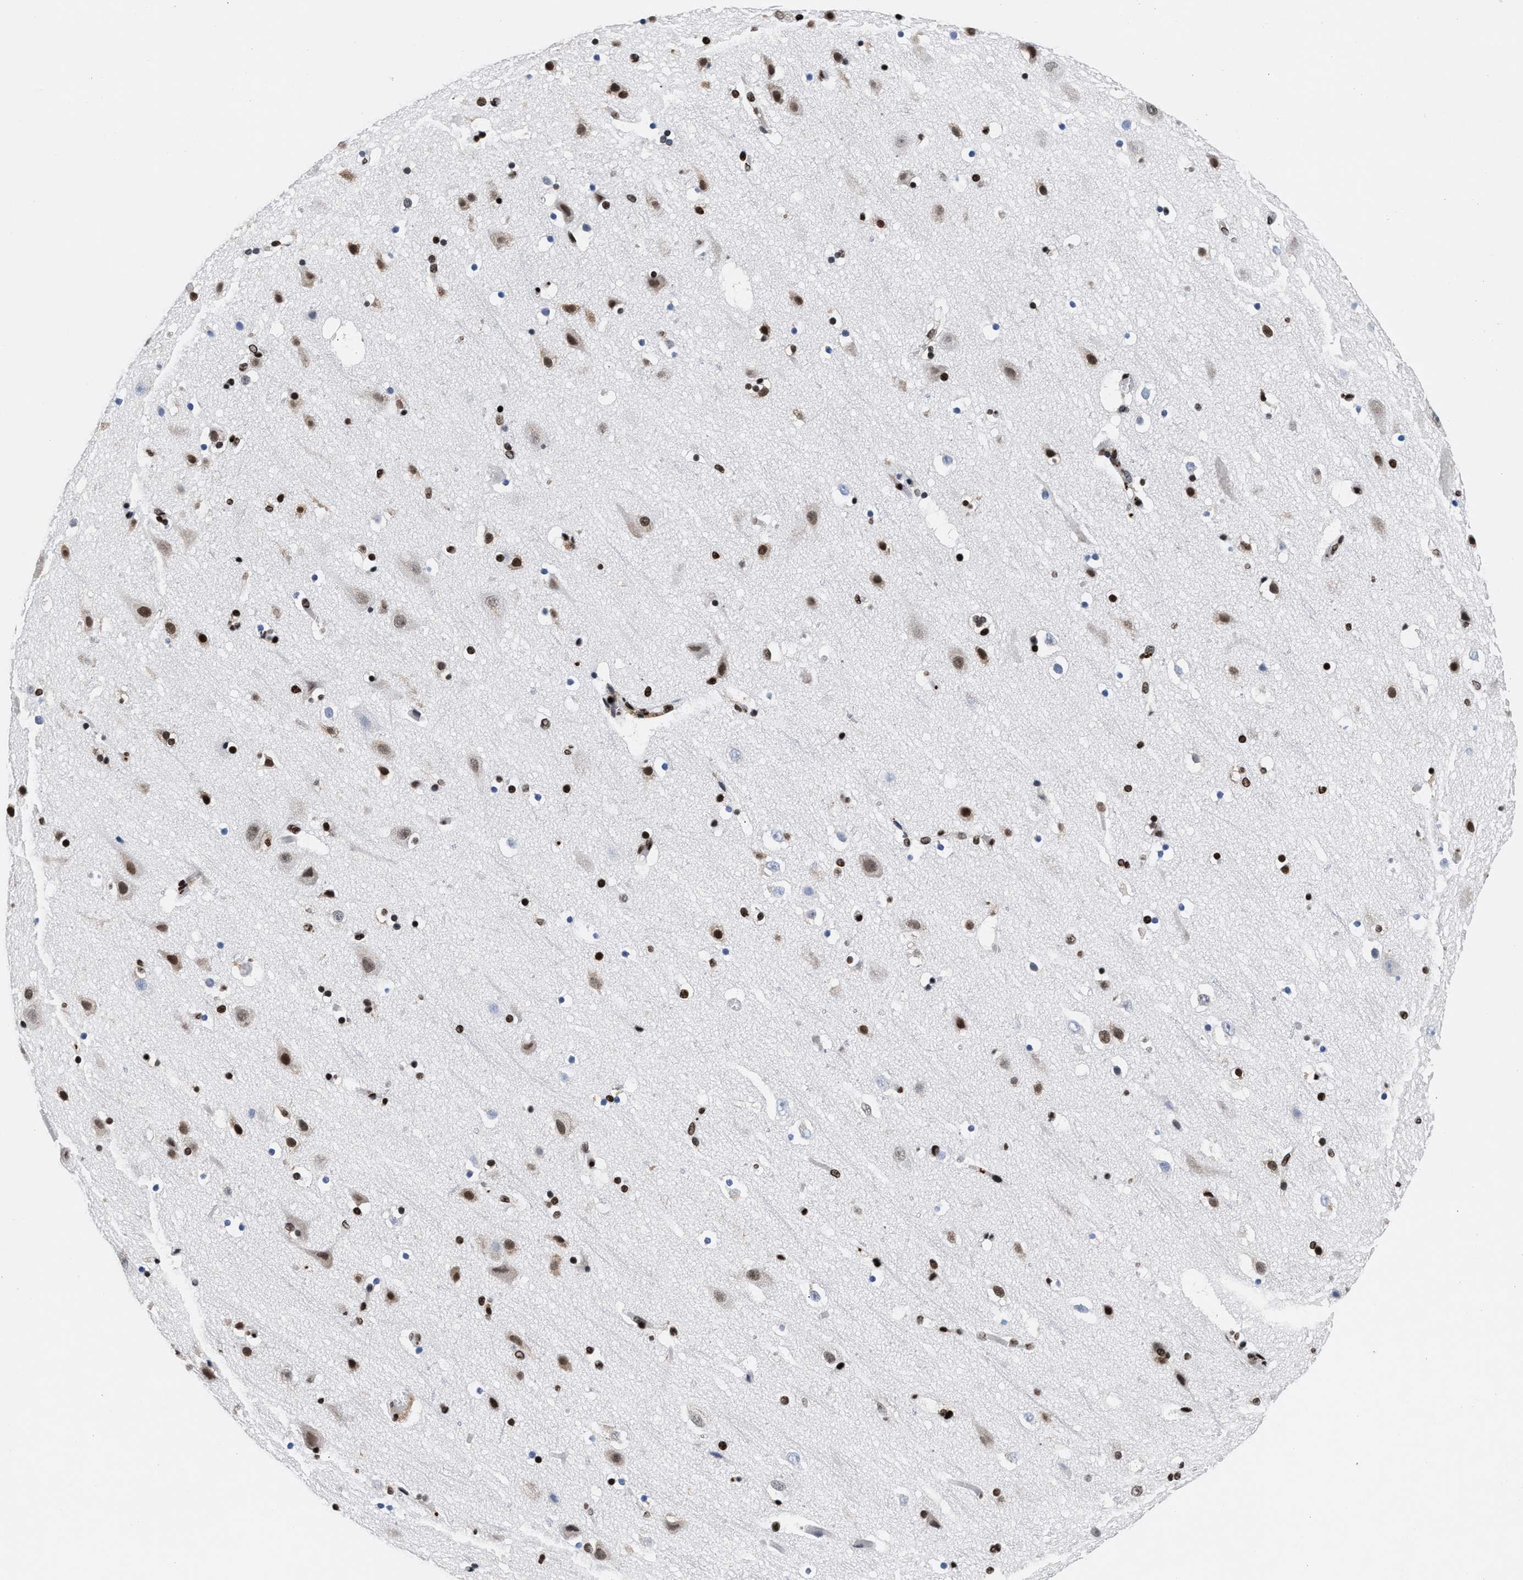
{"staining": {"intensity": "moderate", "quantity": ">75%", "location": "nuclear"}, "tissue": "cerebral cortex", "cell_type": "Endothelial cells", "image_type": "normal", "snomed": [{"axis": "morphology", "description": "Normal tissue, NOS"}, {"axis": "topography", "description": "Cerebral cortex"}], "caption": "Protein analysis of benign cerebral cortex shows moderate nuclear staining in about >75% of endothelial cells.", "gene": "RAD21", "patient": {"sex": "male", "age": 45}}